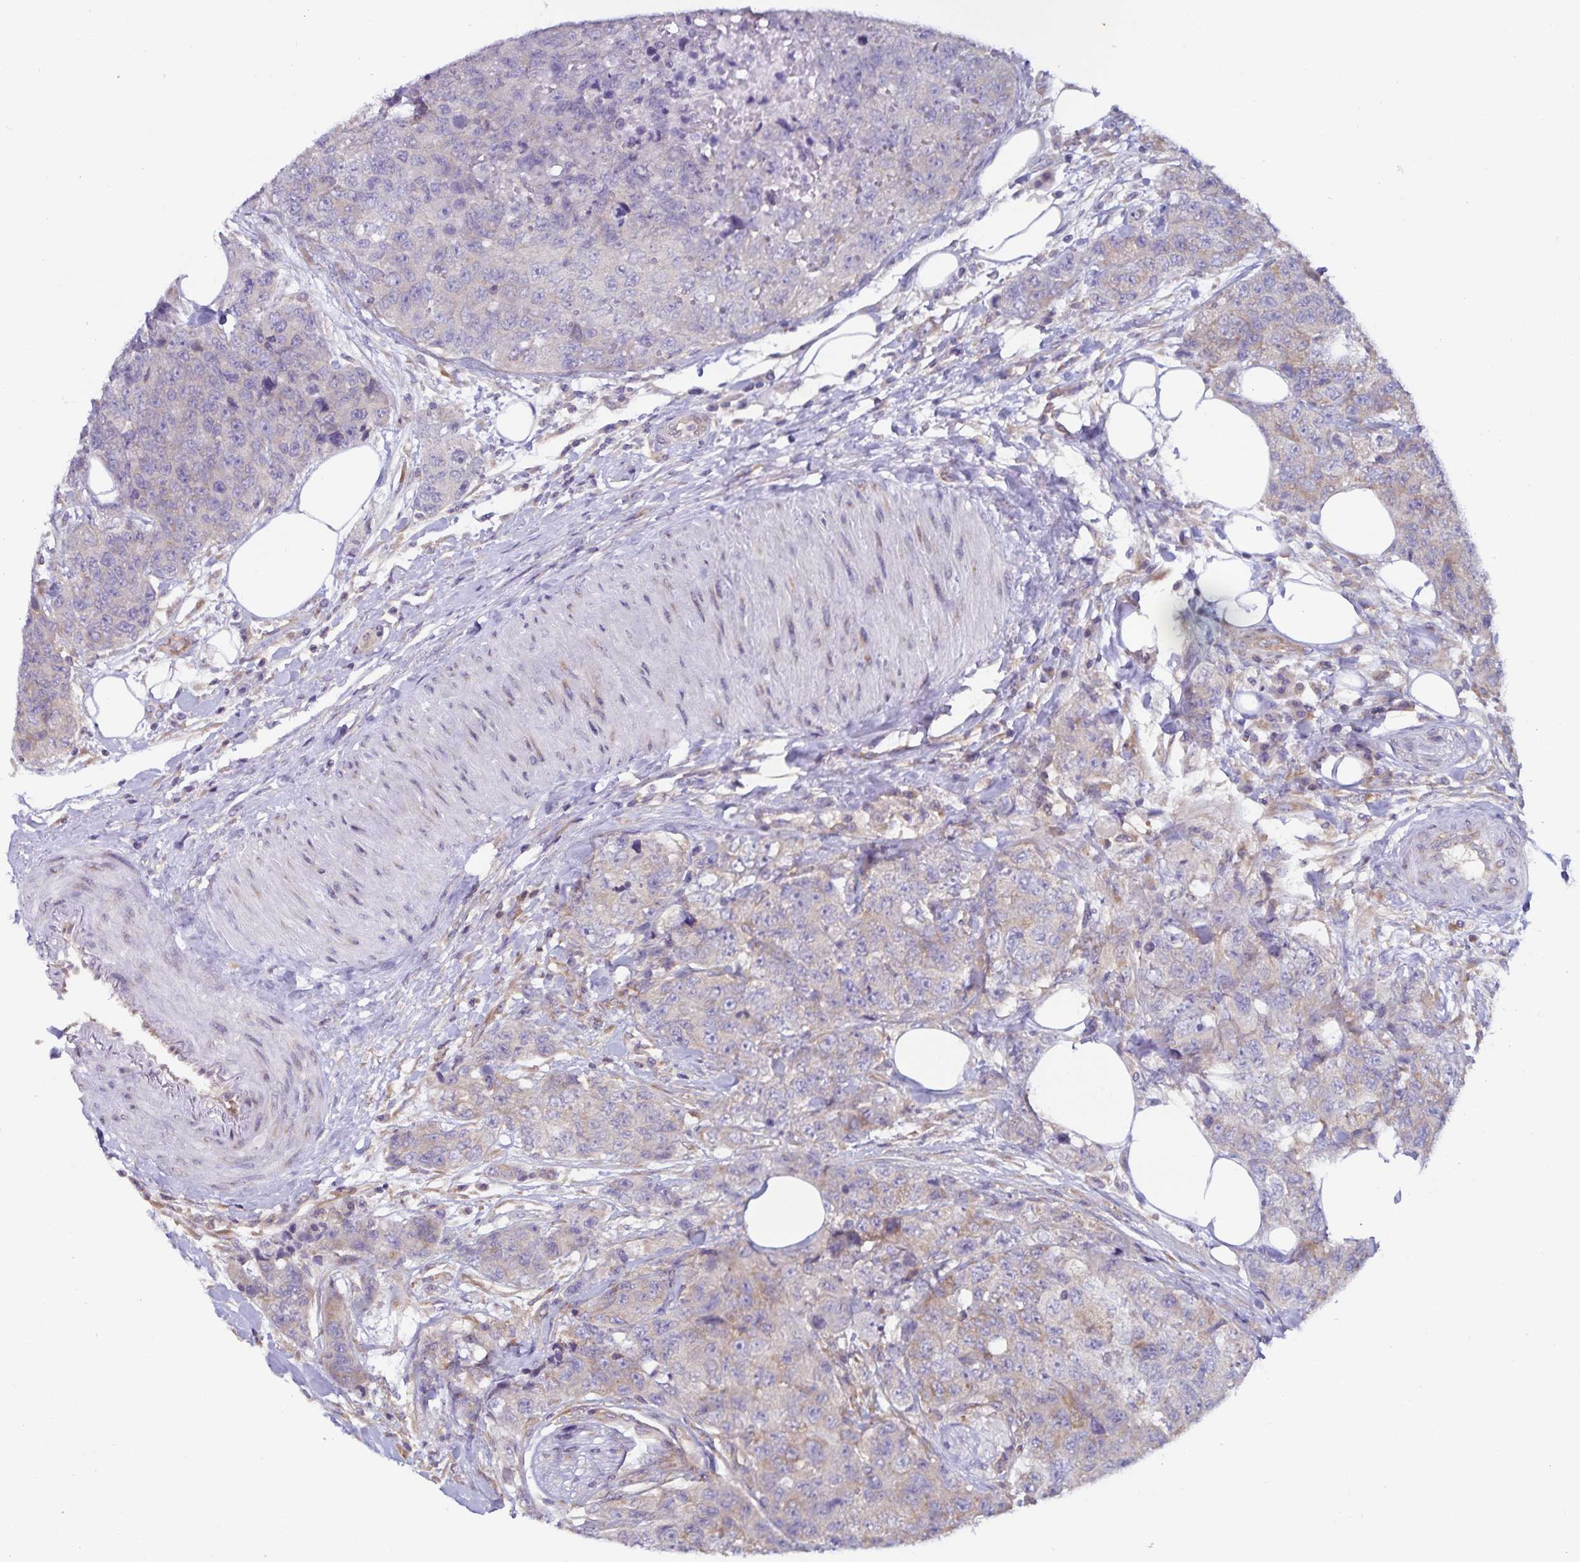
{"staining": {"intensity": "weak", "quantity": "<25%", "location": "cytoplasmic/membranous"}, "tissue": "urothelial cancer", "cell_type": "Tumor cells", "image_type": "cancer", "snomed": [{"axis": "morphology", "description": "Urothelial carcinoma, High grade"}, {"axis": "topography", "description": "Urinary bladder"}], "caption": "The image displays no staining of tumor cells in urothelial carcinoma (high-grade).", "gene": "FAM120A", "patient": {"sex": "female", "age": 78}}